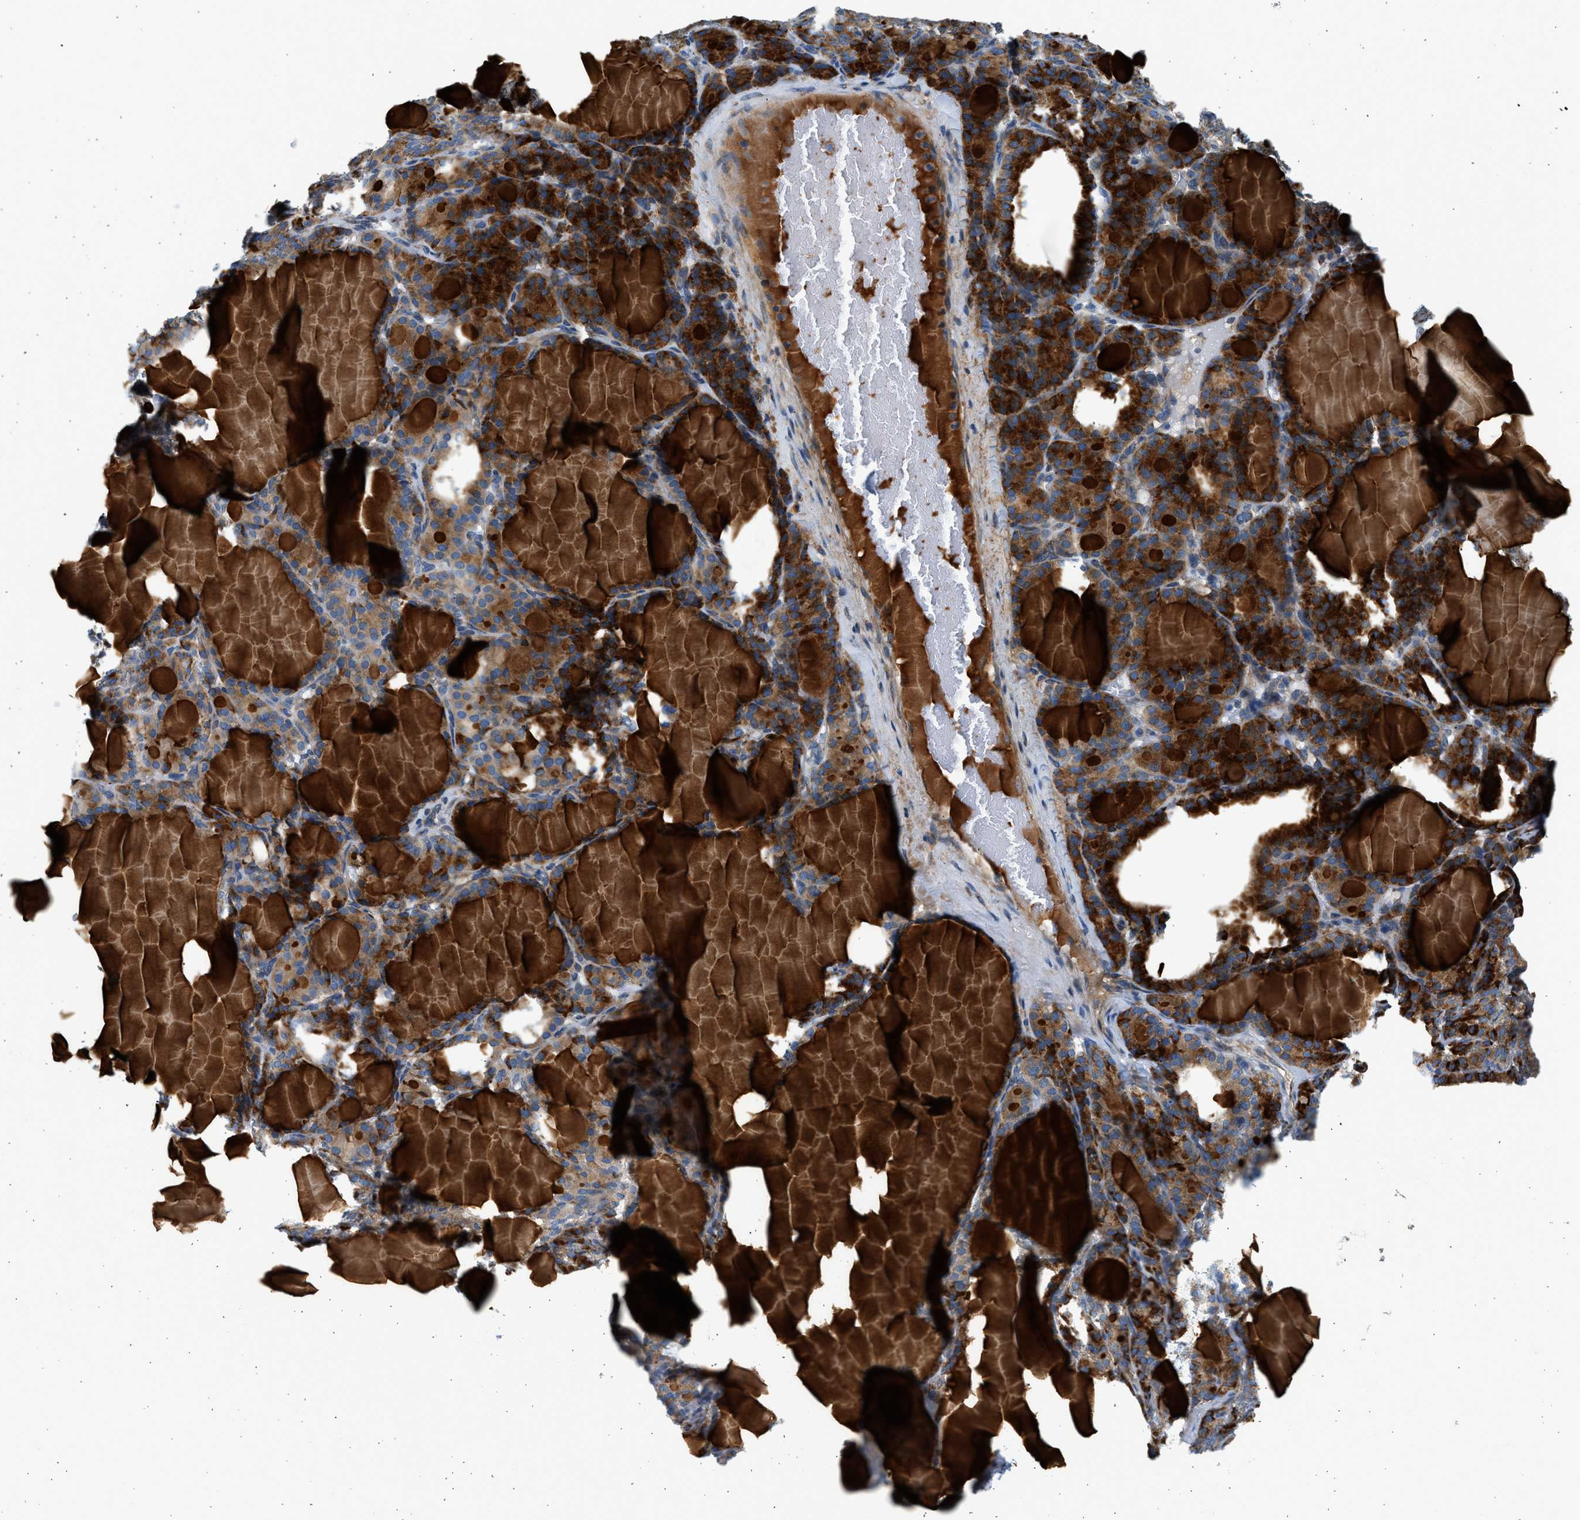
{"staining": {"intensity": "strong", "quantity": ">75%", "location": "cytoplasmic/membranous"}, "tissue": "thyroid gland", "cell_type": "Glandular cells", "image_type": "normal", "snomed": [{"axis": "morphology", "description": "Normal tissue, NOS"}, {"axis": "topography", "description": "Thyroid gland"}], "caption": "Protein expression analysis of benign thyroid gland demonstrates strong cytoplasmic/membranous expression in approximately >75% of glandular cells.", "gene": "CNTN6", "patient": {"sex": "female", "age": 28}}